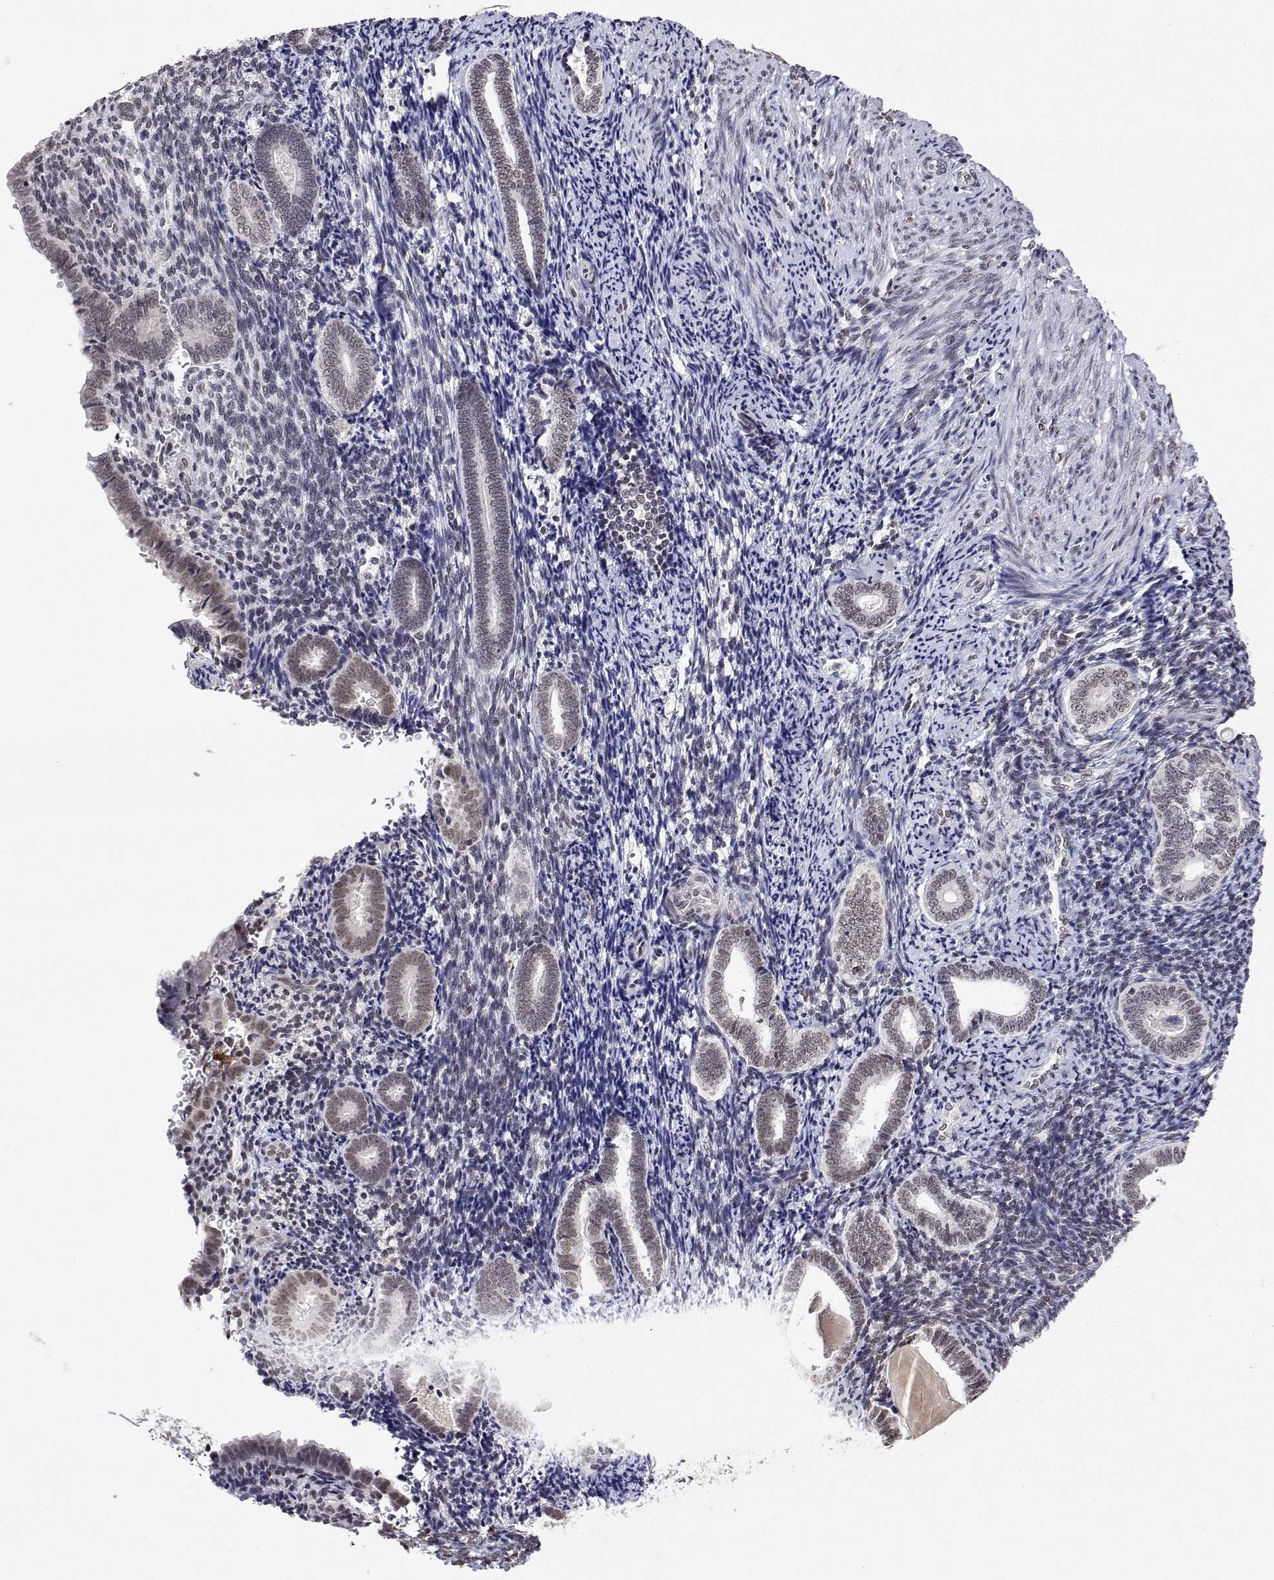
{"staining": {"intensity": "weak", "quantity": "25%-75%", "location": "nuclear"}, "tissue": "endometrium", "cell_type": "Cells in endometrial stroma", "image_type": "normal", "snomed": [{"axis": "morphology", "description": "Normal tissue, NOS"}, {"axis": "topography", "description": "Endometrium"}], "caption": "Brown immunohistochemical staining in benign endometrium displays weak nuclear positivity in about 25%-75% of cells in endometrial stroma. Using DAB (brown) and hematoxylin (blue) stains, captured at high magnification using brightfield microscopy.", "gene": "XPC", "patient": {"sex": "female", "age": 57}}